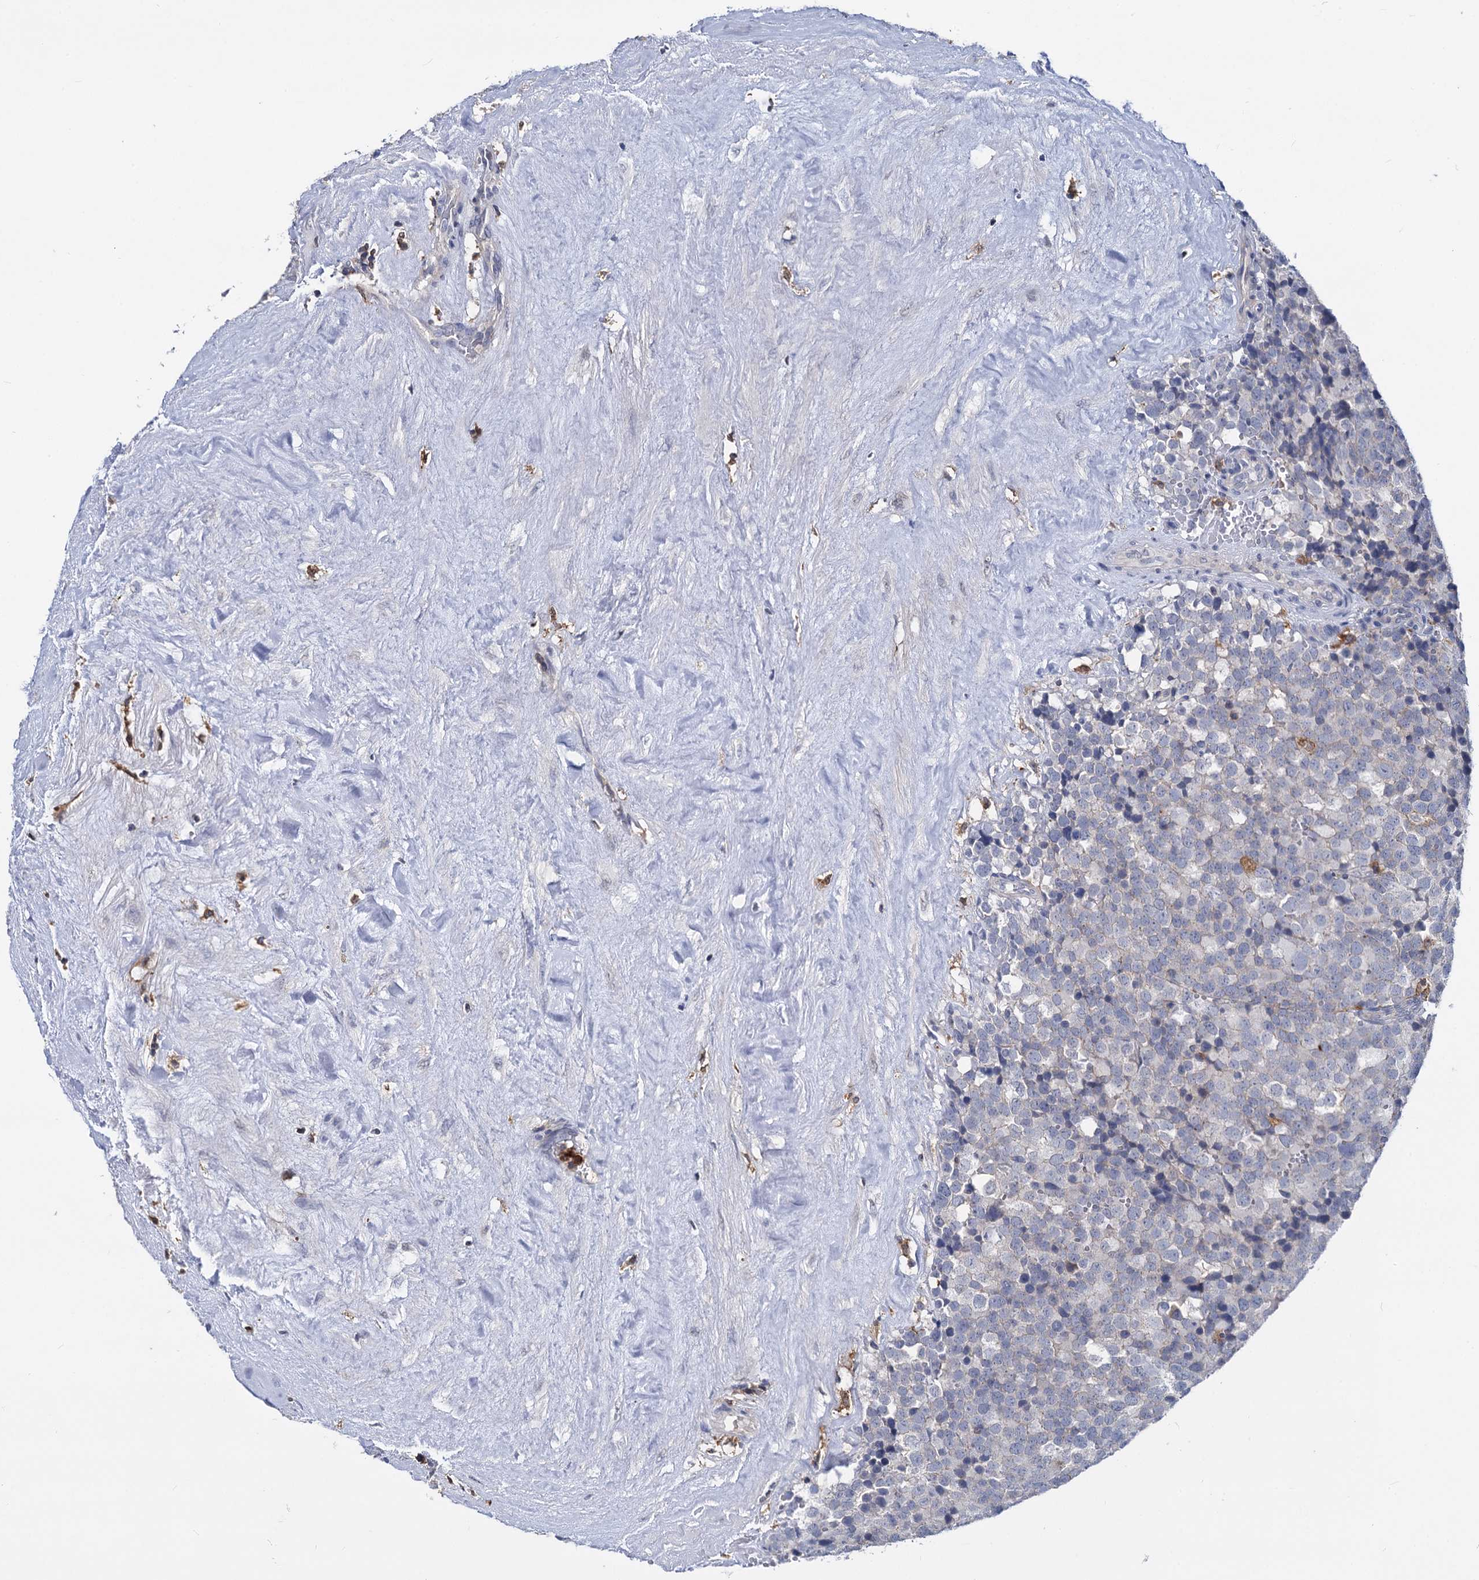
{"staining": {"intensity": "negative", "quantity": "none", "location": "none"}, "tissue": "testis cancer", "cell_type": "Tumor cells", "image_type": "cancer", "snomed": [{"axis": "morphology", "description": "Seminoma, NOS"}, {"axis": "topography", "description": "Testis"}], "caption": "DAB (3,3'-diaminobenzidine) immunohistochemical staining of testis seminoma reveals no significant staining in tumor cells. (Brightfield microscopy of DAB (3,3'-diaminobenzidine) immunohistochemistry (IHC) at high magnification).", "gene": "RHOG", "patient": {"sex": "male", "age": 71}}